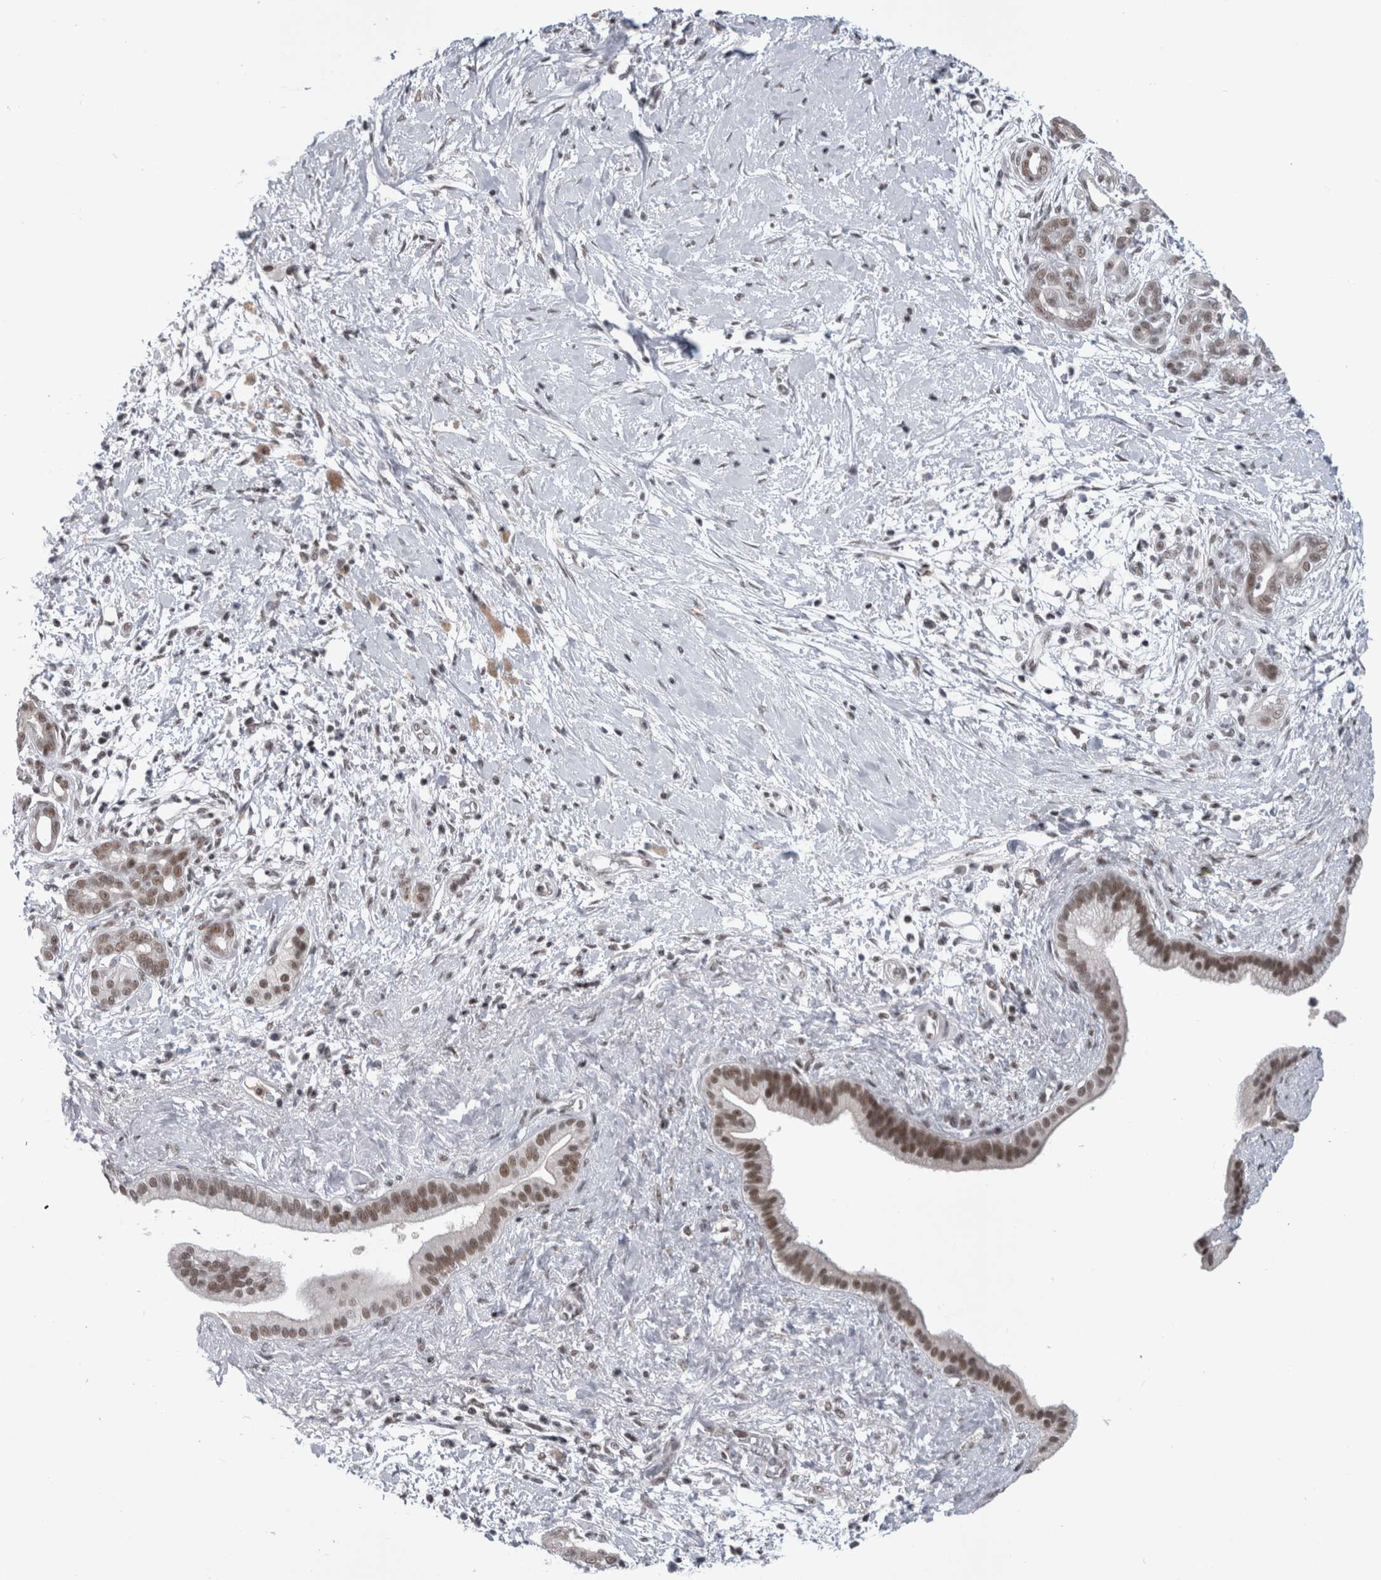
{"staining": {"intensity": "moderate", "quantity": ">75%", "location": "nuclear"}, "tissue": "pancreatic cancer", "cell_type": "Tumor cells", "image_type": "cancer", "snomed": [{"axis": "morphology", "description": "Adenocarcinoma, NOS"}, {"axis": "topography", "description": "Pancreas"}], "caption": "A photomicrograph of pancreatic cancer (adenocarcinoma) stained for a protein exhibits moderate nuclear brown staining in tumor cells.", "gene": "ARID4B", "patient": {"sex": "male", "age": 58}}